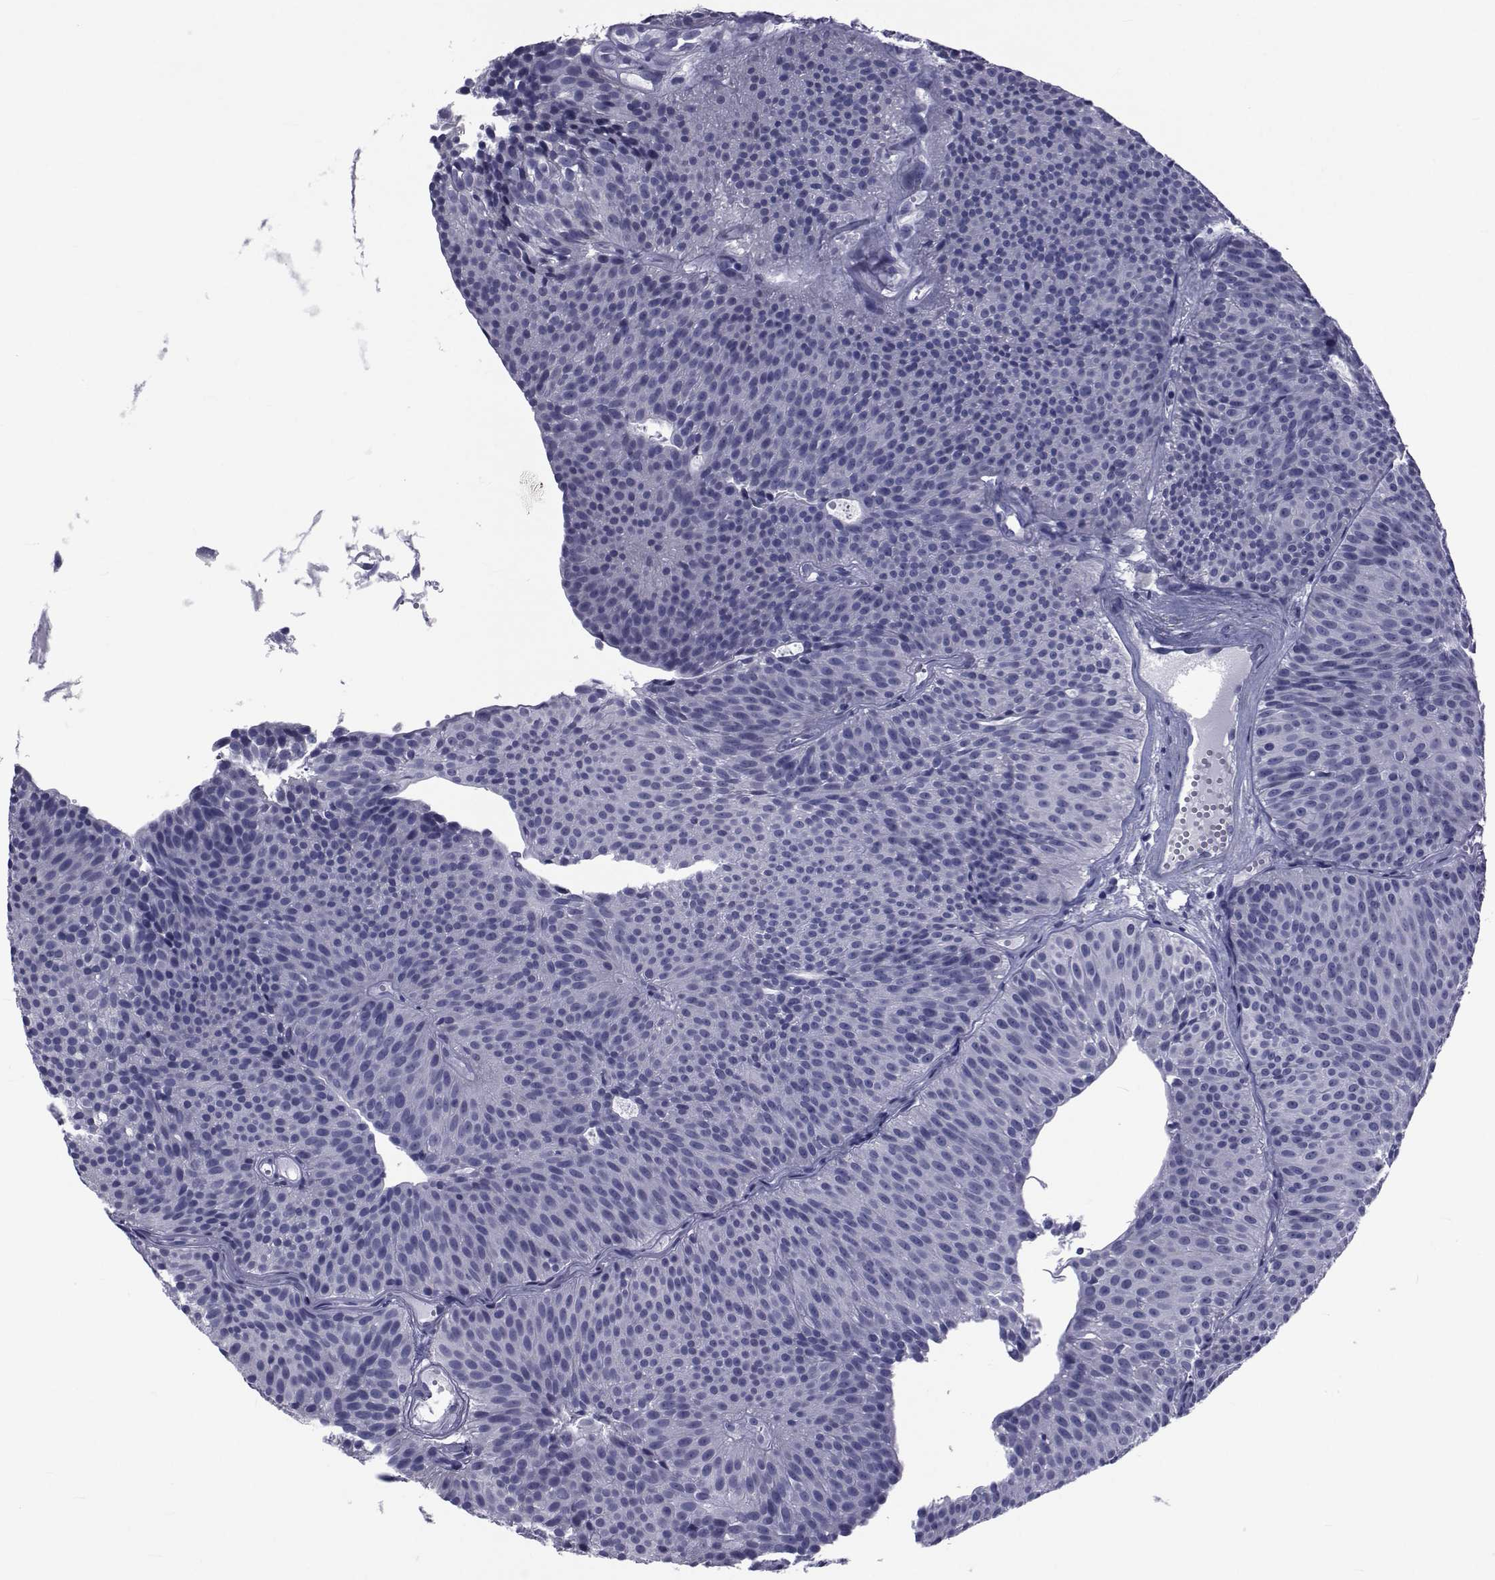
{"staining": {"intensity": "negative", "quantity": "none", "location": "none"}, "tissue": "urothelial cancer", "cell_type": "Tumor cells", "image_type": "cancer", "snomed": [{"axis": "morphology", "description": "Urothelial carcinoma, Low grade"}, {"axis": "topography", "description": "Urinary bladder"}], "caption": "Immunohistochemistry photomicrograph of human urothelial cancer stained for a protein (brown), which demonstrates no expression in tumor cells.", "gene": "GKAP1", "patient": {"sex": "male", "age": 63}}